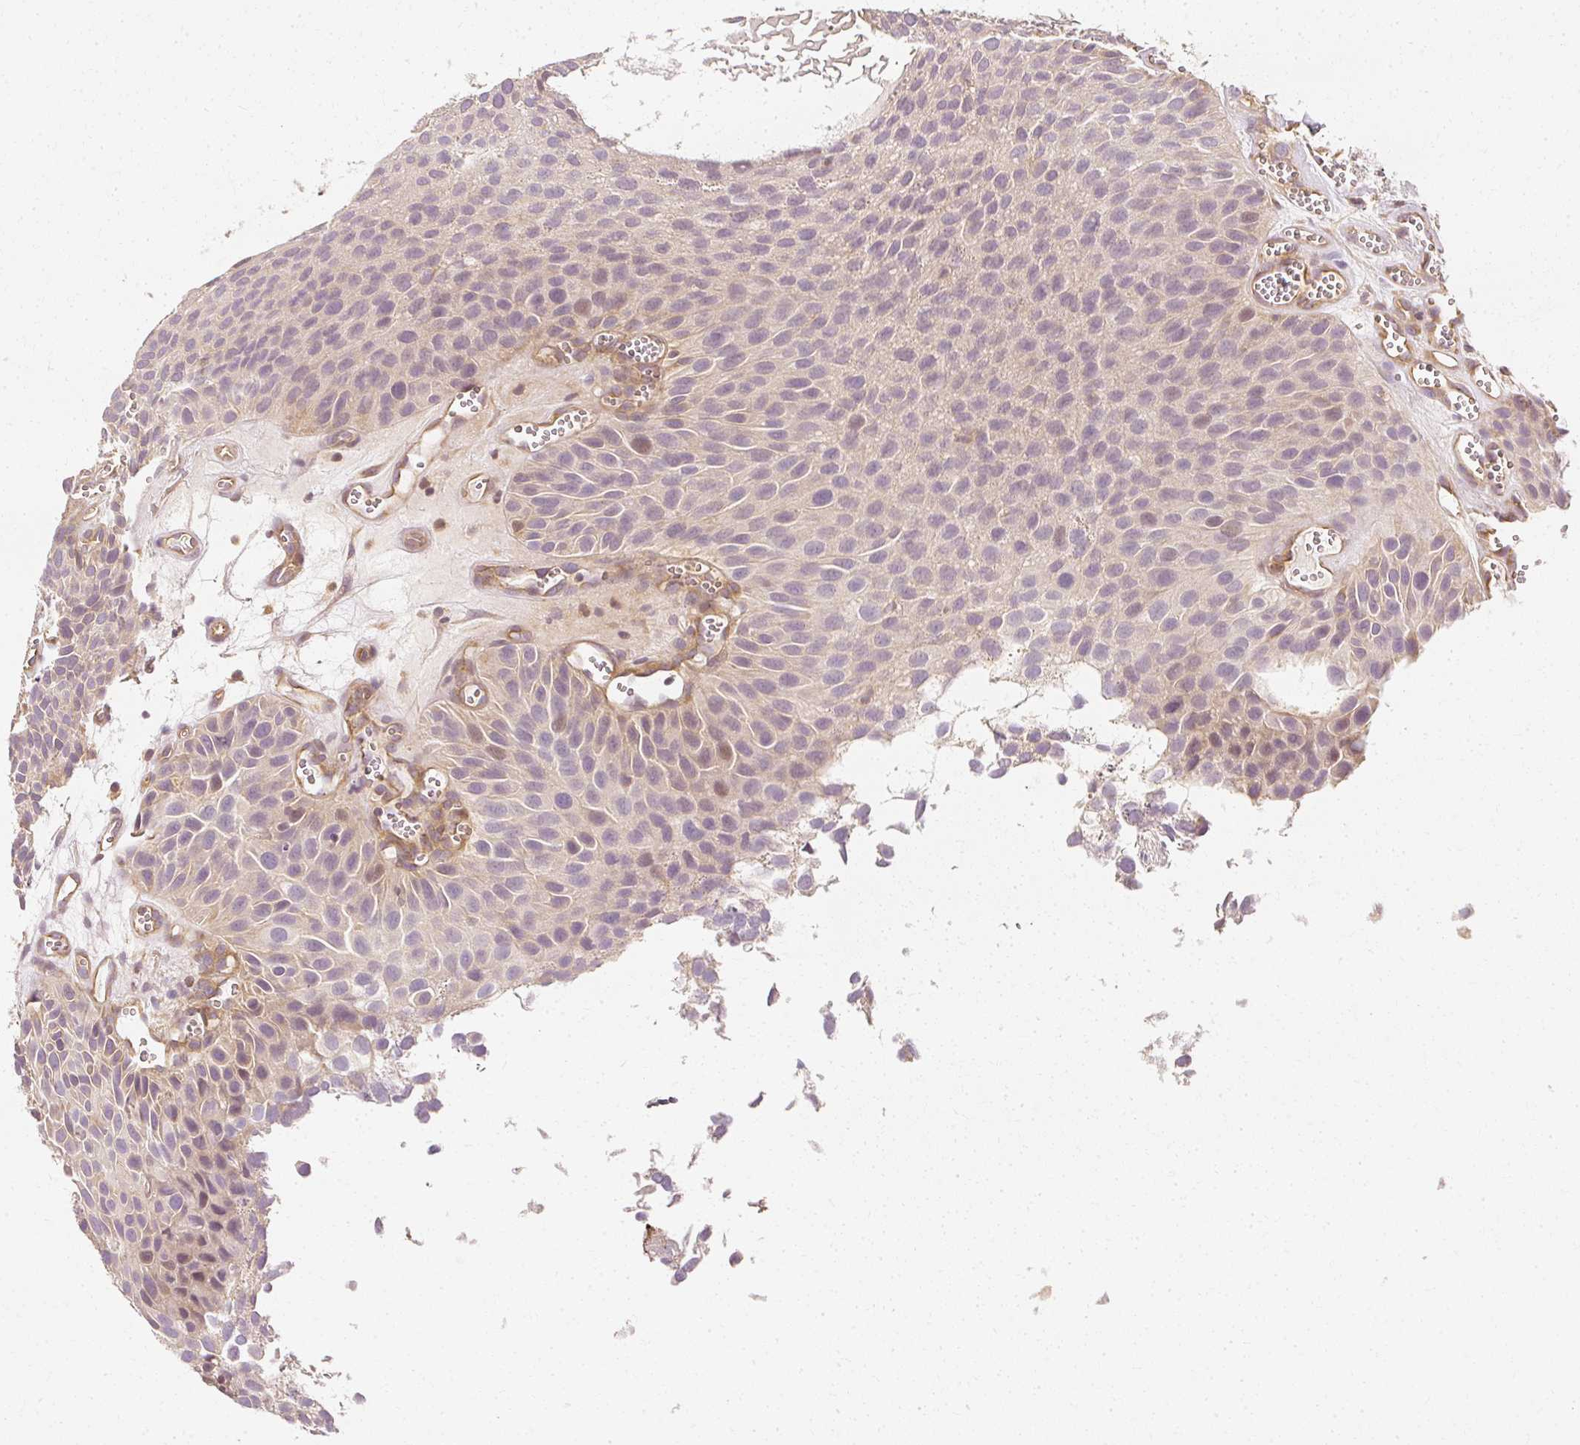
{"staining": {"intensity": "weak", "quantity": "<25%", "location": "cytoplasmic/membranous,nuclear"}, "tissue": "urothelial cancer", "cell_type": "Tumor cells", "image_type": "cancer", "snomed": [{"axis": "morphology", "description": "Urothelial carcinoma, Low grade"}, {"axis": "topography", "description": "Urinary bladder"}], "caption": "IHC of human urothelial carcinoma (low-grade) reveals no expression in tumor cells.", "gene": "GNAQ", "patient": {"sex": "male", "age": 88}}